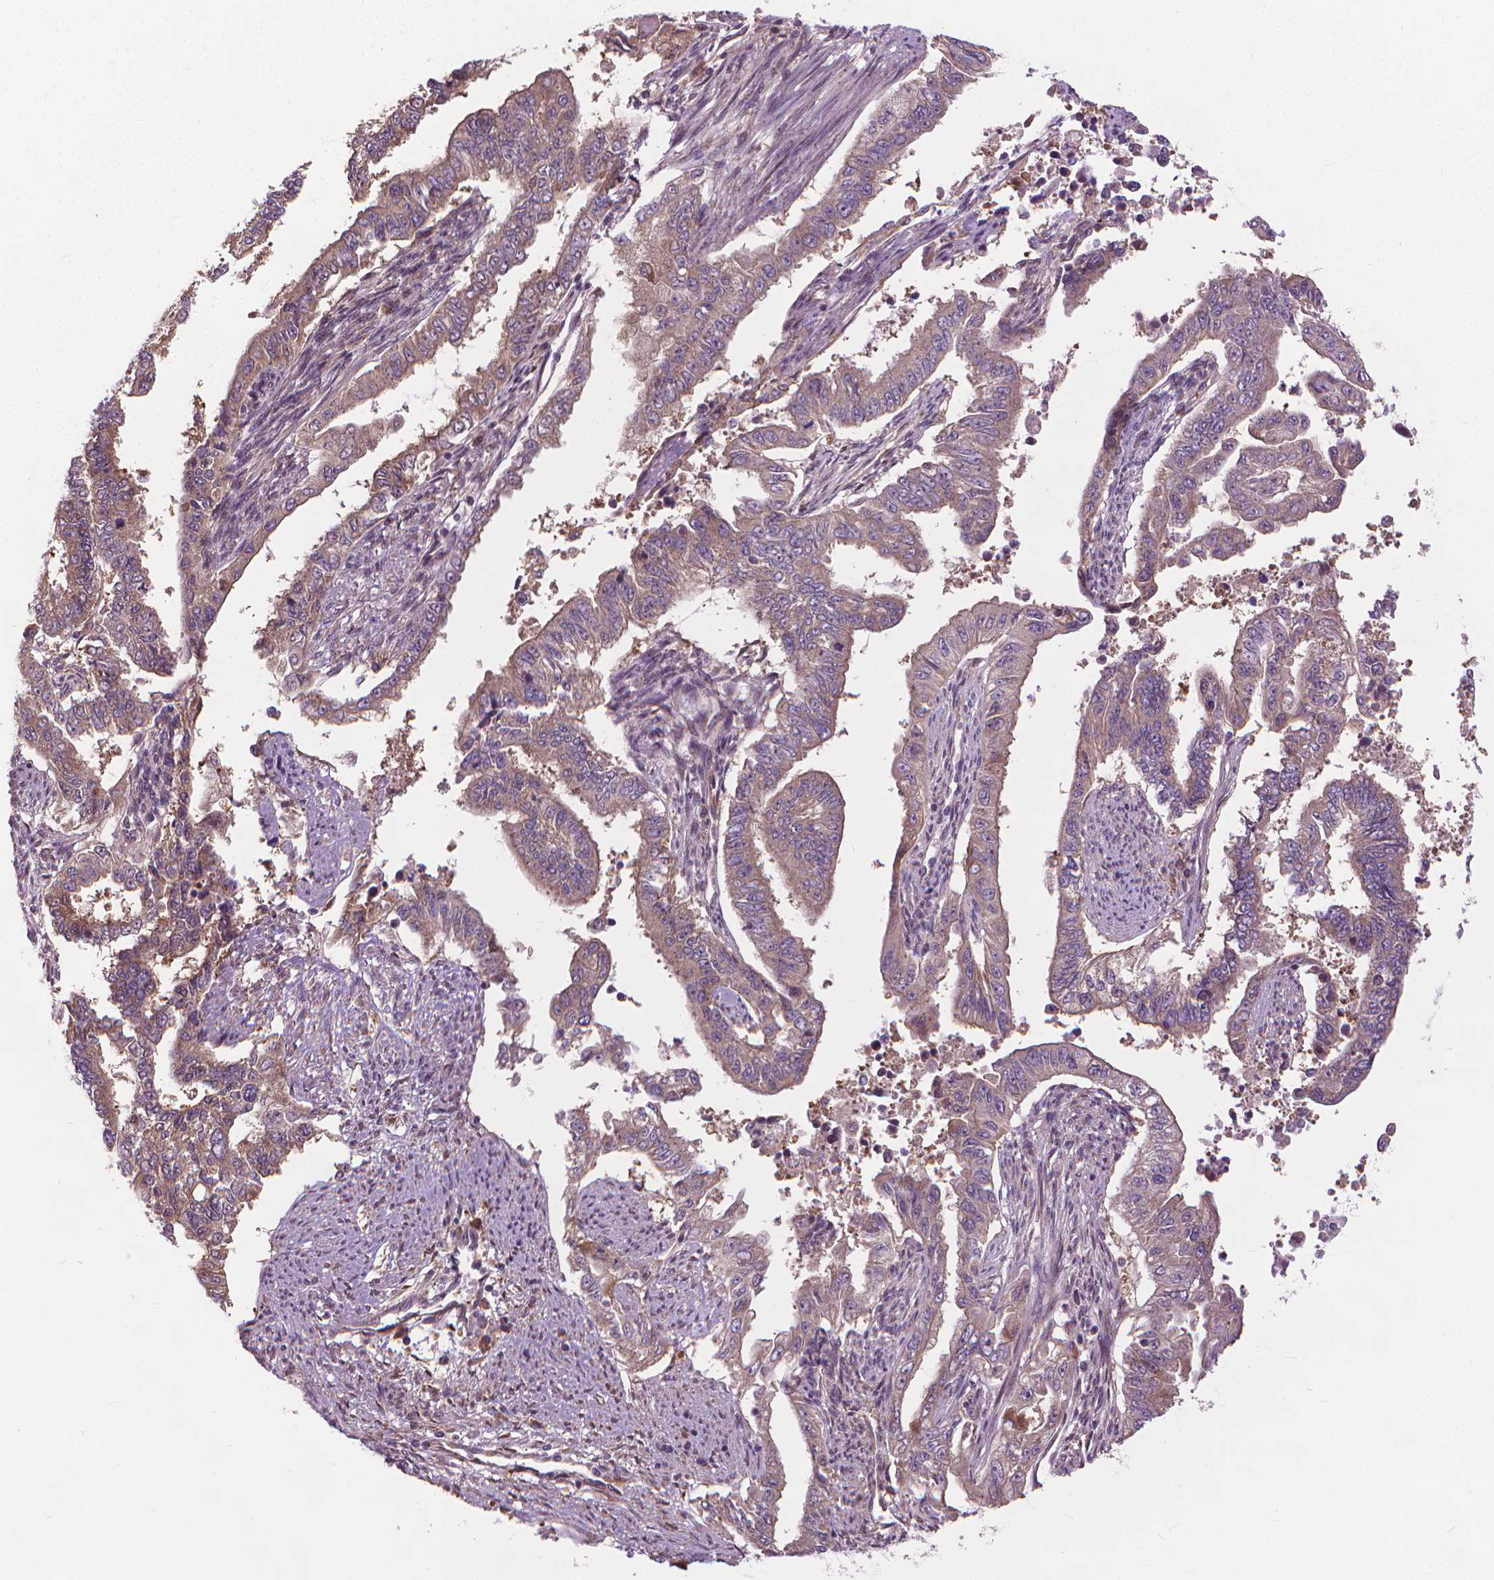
{"staining": {"intensity": "weak", "quantity": ">75%", "location": "cytoplasmic/membranous"}, "tissue": "endometrial cancer", "cell_type": "Tumor cells", "image_type": "cancer", "snomed": [{"axis": "morphology", "description": "Adenocarcinoma, NOS"}, {"axis": "topography", "description": "Uterus"}], "caption": "An IHC micrograph of tumor tissue is shown. Protein staining in brown shows weak cytoplasmic/membranous positivity in endometrial cancer (adenocarcinoma) within tumor cells. The staining was performed using DAB to visualize the protein expression in brown, while the nuclei were stained in blue with hematoxylin (Magnification: 20x).", "gene": "NUDT1", "patient": {"sex": "female", "age": 59}}